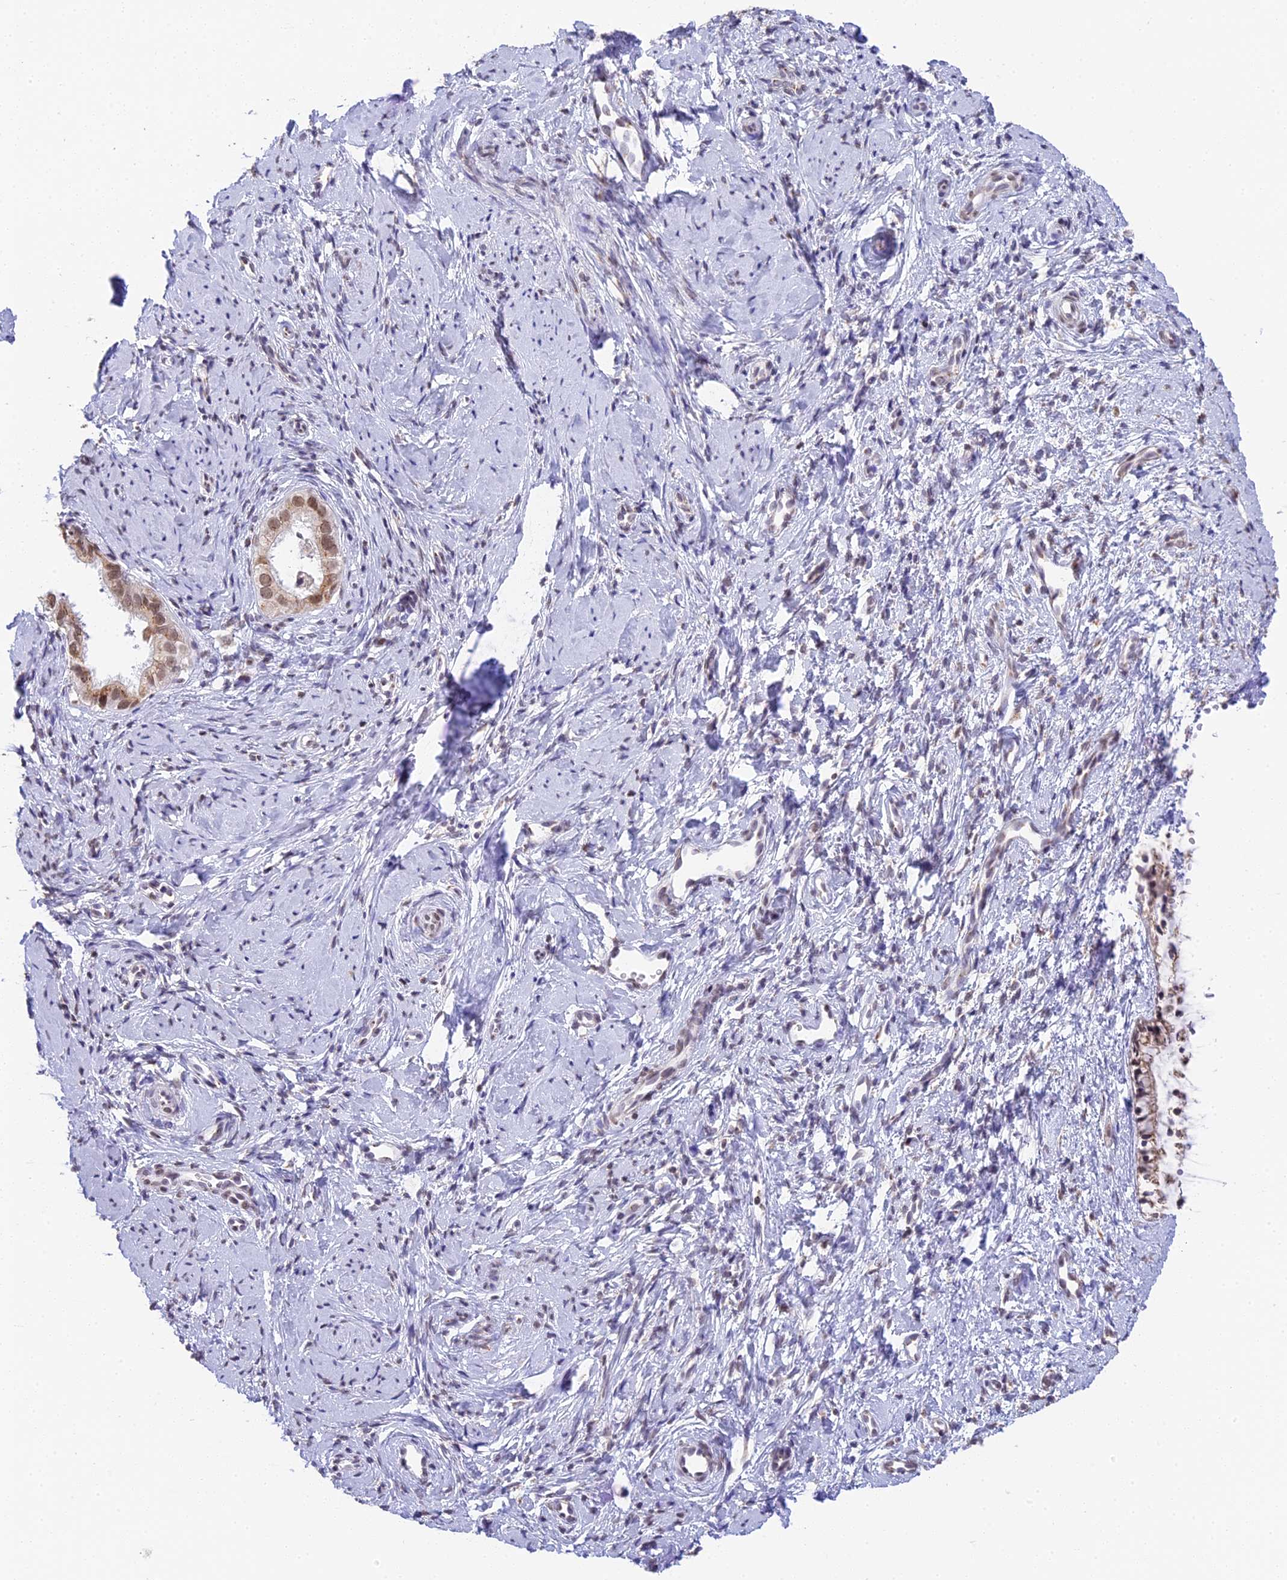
{"staining": {"intensity": "moderate", "quantity": ">75%", "location": "cytoplasmic/membranous,nuclear"}, "tissue": "cervix", "cell_type": "Glandular cells", "image_type": "normal", "snomed": [{"axis": "morphology", "description": "Normal tissue, NOS"}, {"axis": "topography", "description": "Cervix"}], "caption": "Protein staining by immunohistochemistry displays moderate cytoplasmic/membranous,nuclear expression in approximately >75% of glandular cells in unremarkable cervix.", "gene": "HEATR5B", "patient": {"sex": "female", "age": 57}}